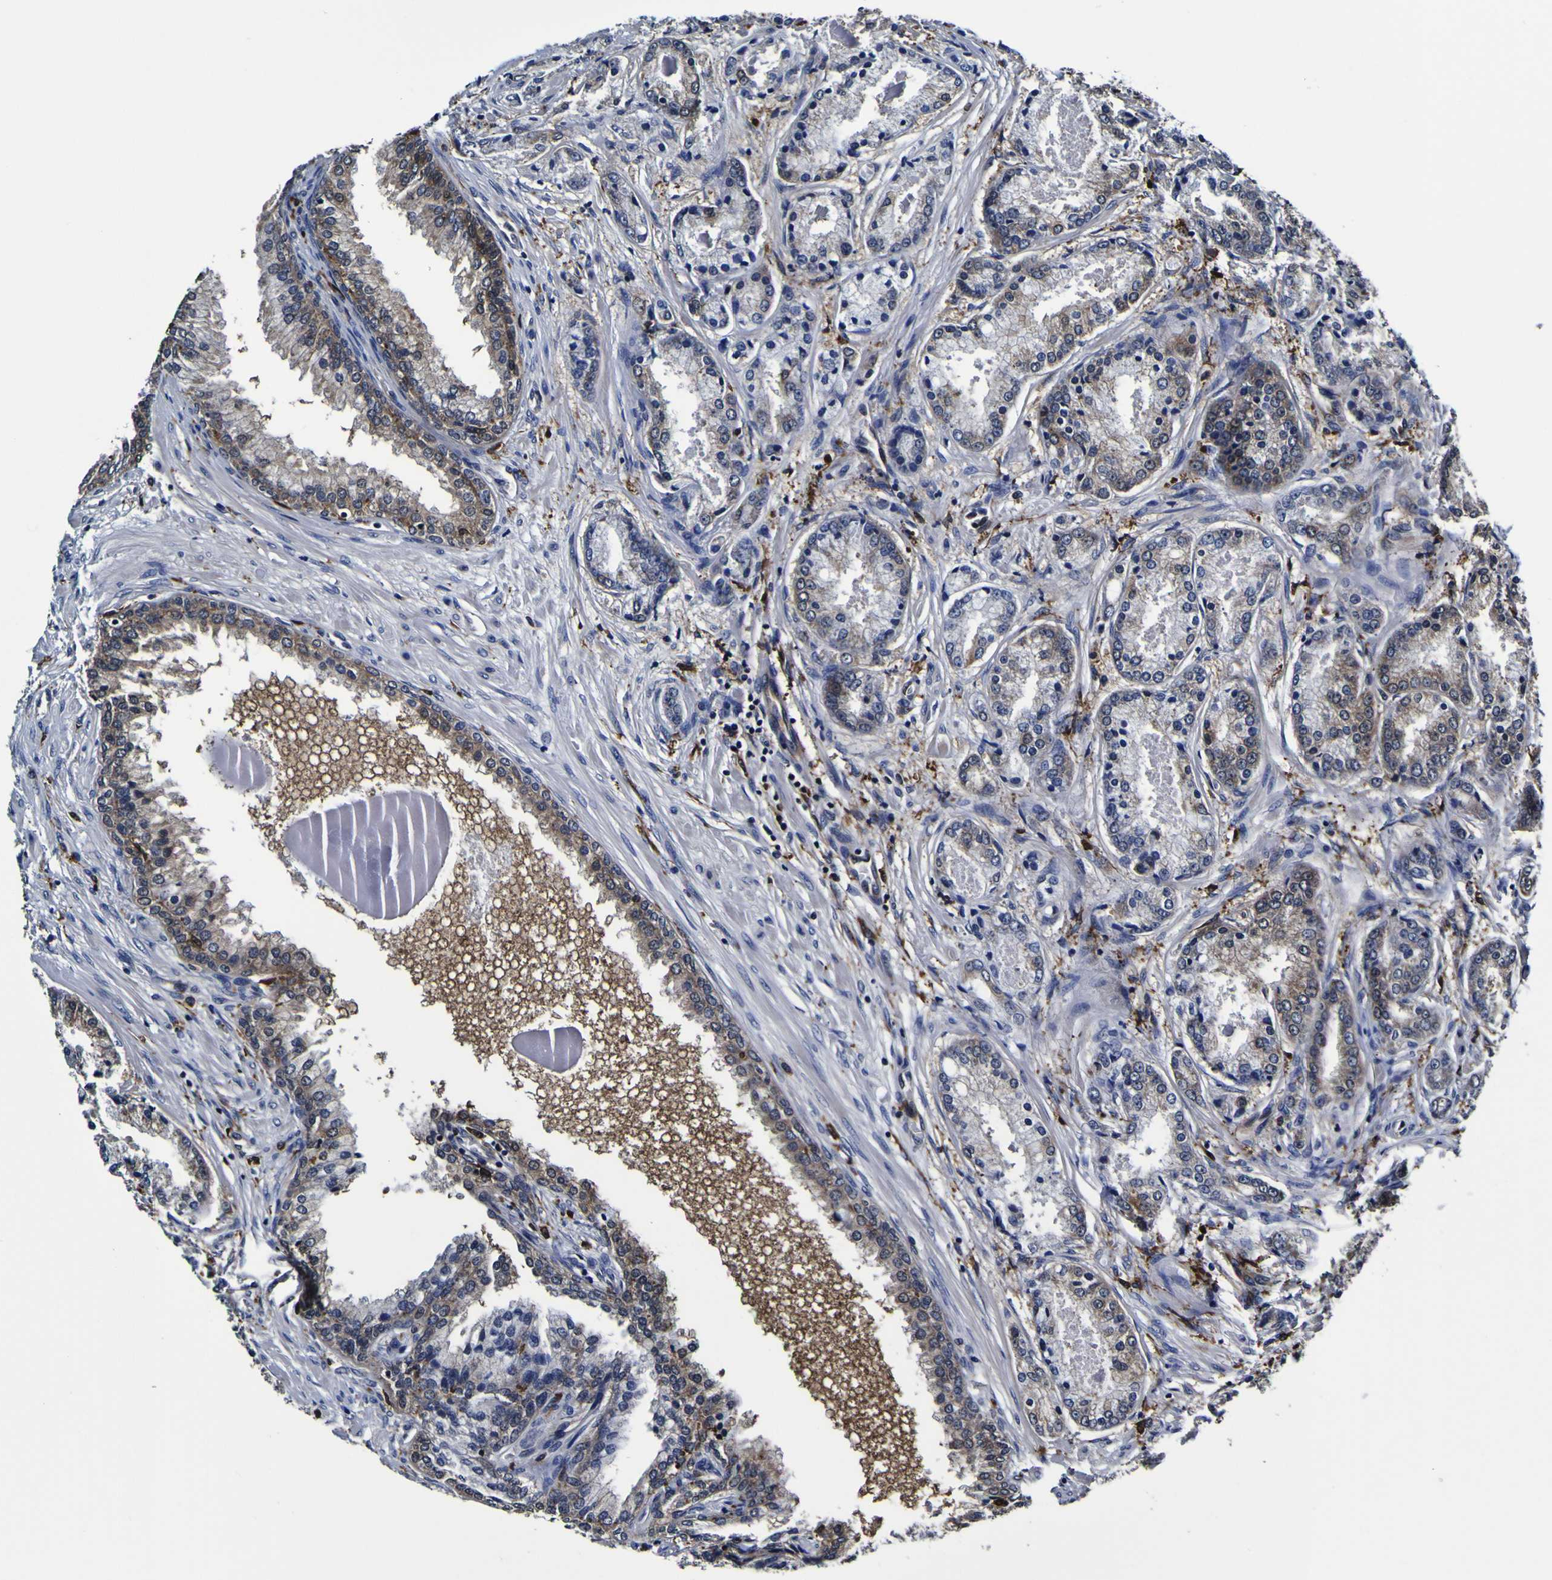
{"staining": {"intensity": "weak", "quantity": "<25%", "location": "cytoplasmic/membranous"}, "tissue": "prostate cancer", "cell_type": "Tumor cells", "image_type": "cancer", "snomed": [{"axis": "morphology", "description": "Adenocarcinoma, High grade"}, {"axis": "topography", "description": "Prostate"}], "caption": "IHC of prostate adenocarcinoma (high-grade) shows no expression in tumor cells.", "gene": "GPX1", "patient": {"sex": "male", "age": 59}}